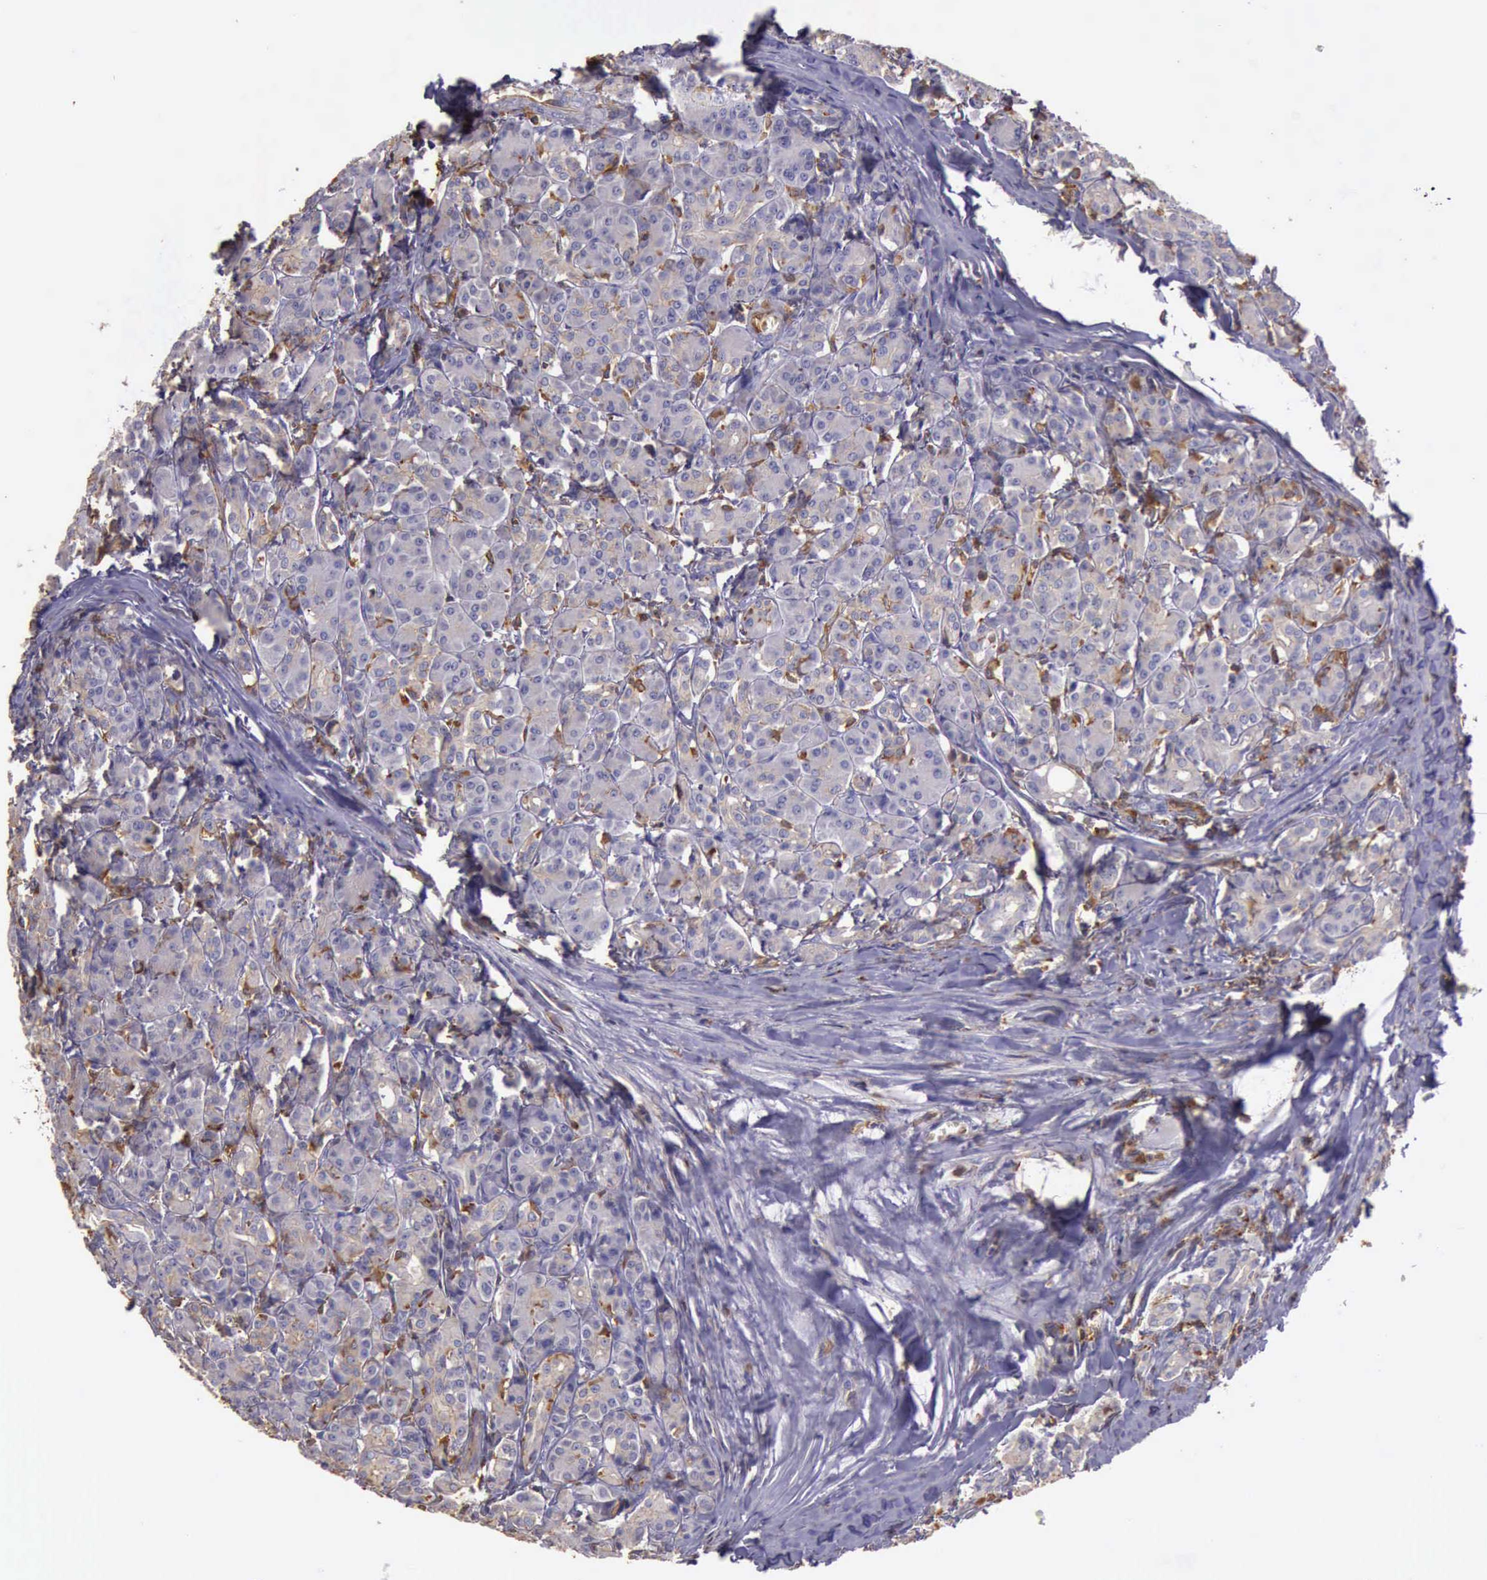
{"staining": {"intensity": "weak", "quantity": "25%-75%", "location": "cytoplasmic/membranous"}, "tissue": "pancreas", "cell_type": "Exocrine glandular cells", "image_type": "normal", "snomed": [{"axis": "morphology", "description": "Normal tissue, NOS"}, {"axis": "topography", "description": "Lymph node"}, {"axis": "topography", "description": "Pancreas"}], "caption": "The immunohistochemical stain highlights weak cytoplasmic/membranous expression in exocrine glandular cells of unremarkable pancreas.", "gene": "ARHGAP4", "patient": {"sex": "male", "age": 59}}